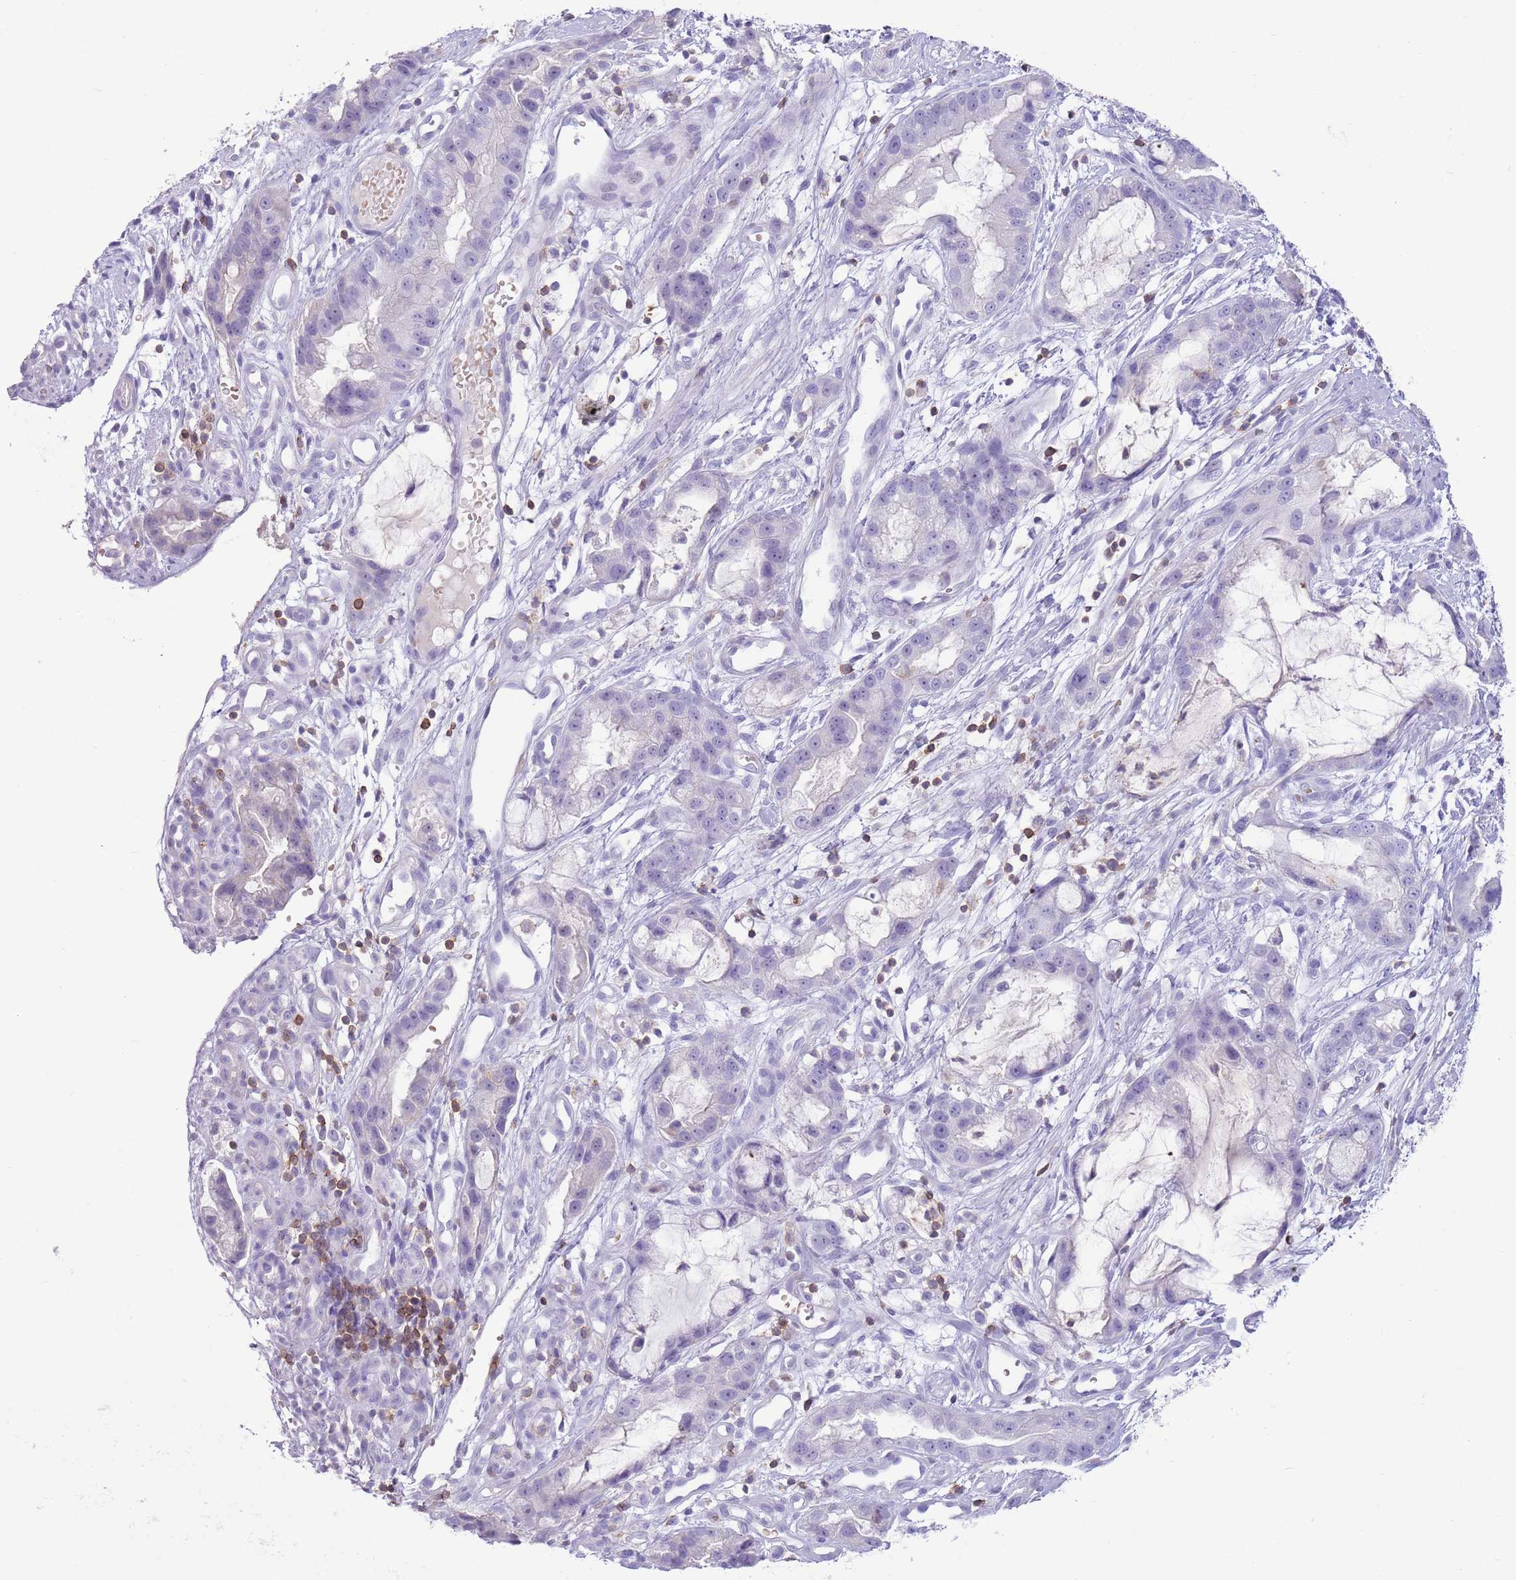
{"staining": {"intensity": "negative", "quantity": "none", "location": "none"}, "tissue": "stomach cancer", "cell_type": "Tumor cells", "image_type": "cancer", "snomed": [{"axis": "morphology", "description": "Adenocarcinoma, NOS"}, {"axis": "topography", "description": "Stomach"}], "caption": "This photomicrograph is of stomach cancer stained with immunohistochemistry to label a protein in brown with the nuclei are counter-stained blue. There is no staining in tumor cells.", "gene": "OR4Q3", "patient": {"sex": "male", "age": 55}}